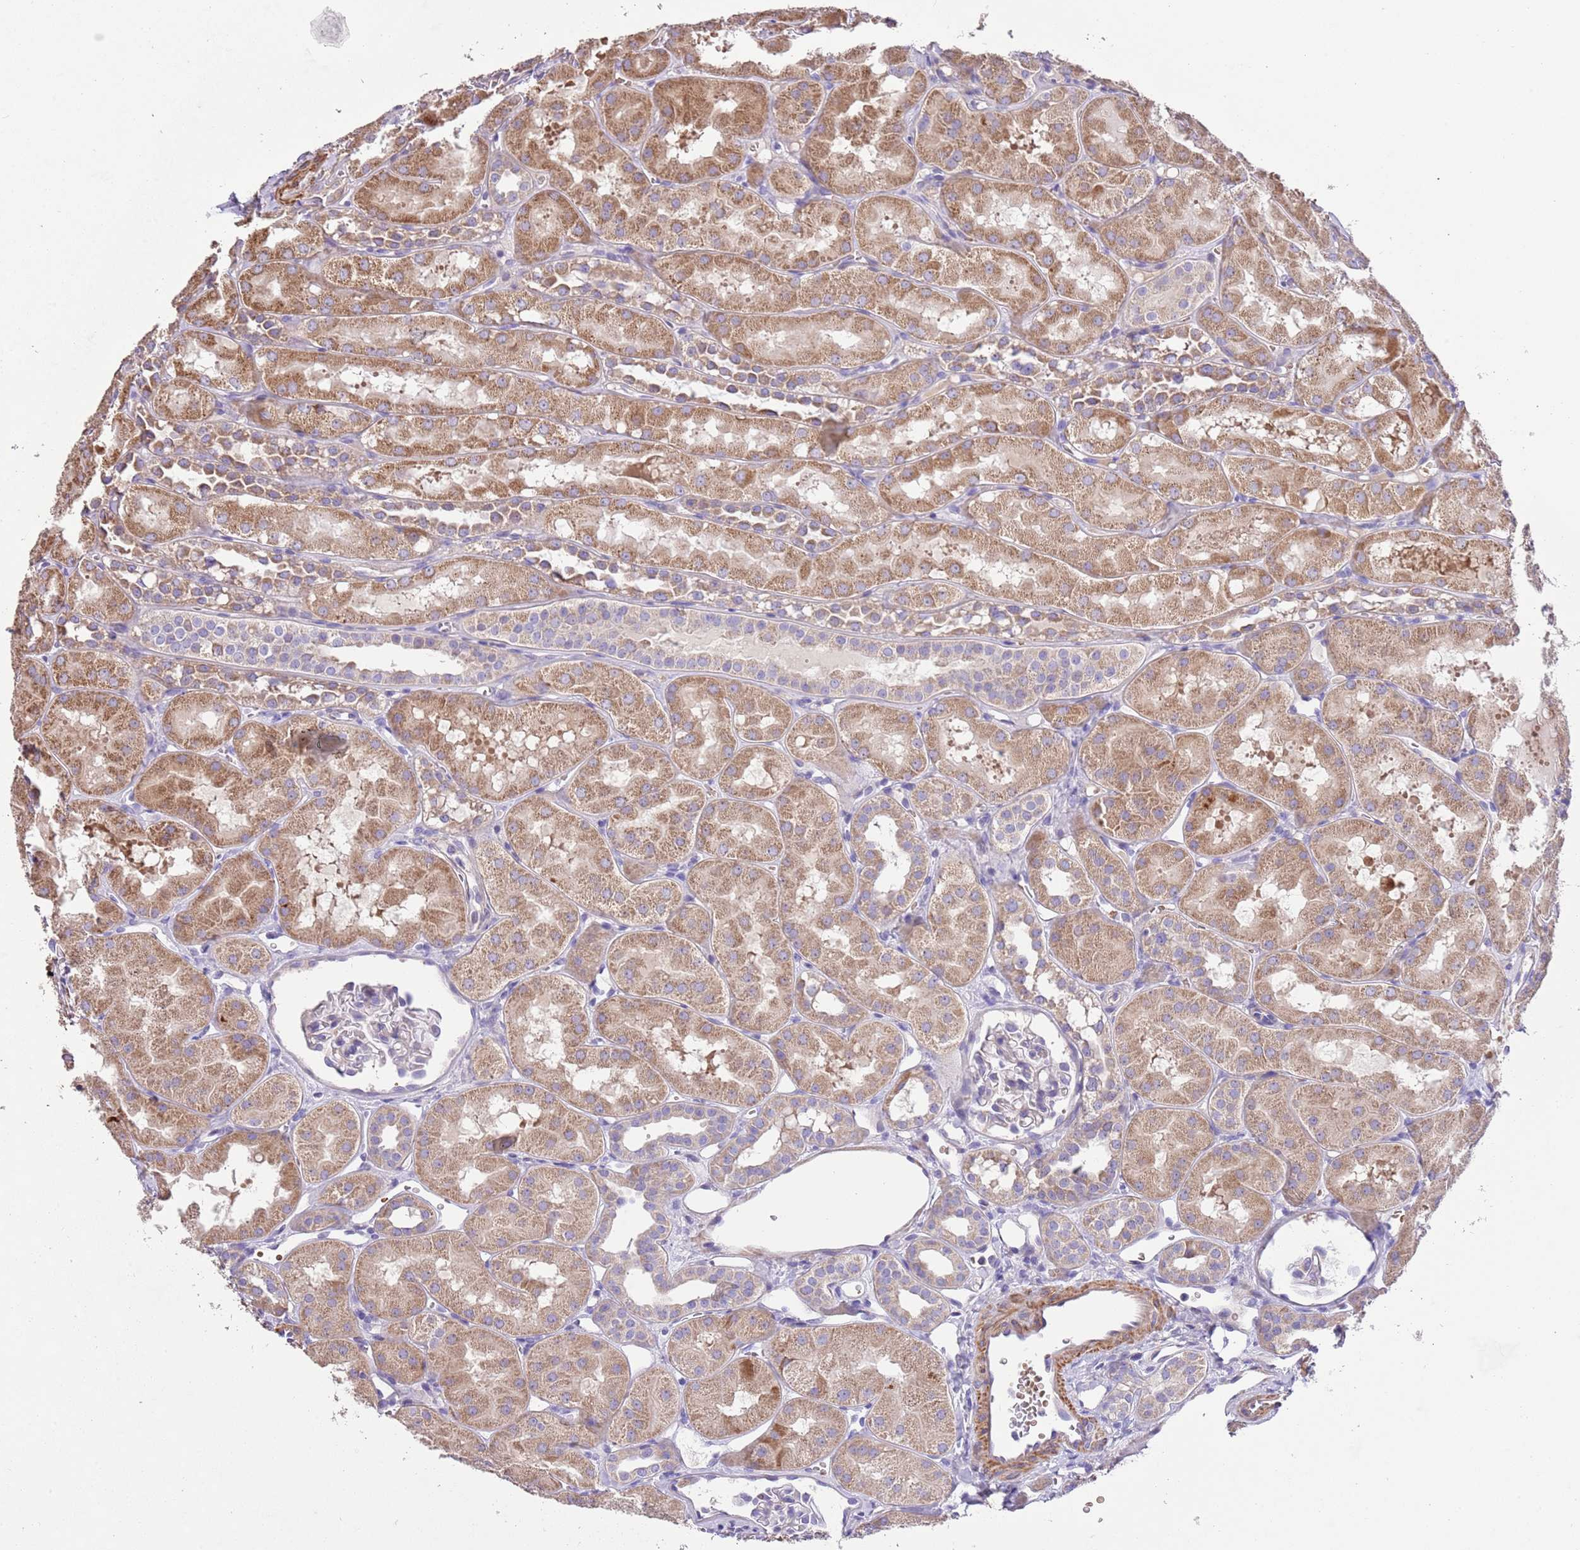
{"staining": {"intensity": "negative", "quantity": "none", "location": "none"}, "tissue": "kidney", "cell_type": "Cells in glomeruli", "image_type": "normal", "snomed": [{"axis": "morphology", "description": "Normal tissue, NOS"}, {"axis": "topography", "description": "Kidney"}, {"axis": "topography", "description": "Urinary bladder"}], "caption": "There is no significant expression in cells in glomeruli of kidney. (Brightfield microscopy of DAB immunohistochemistry at high magnification).", "gene": "PIGA", "patient": {"sex": "male", "age": 16}}